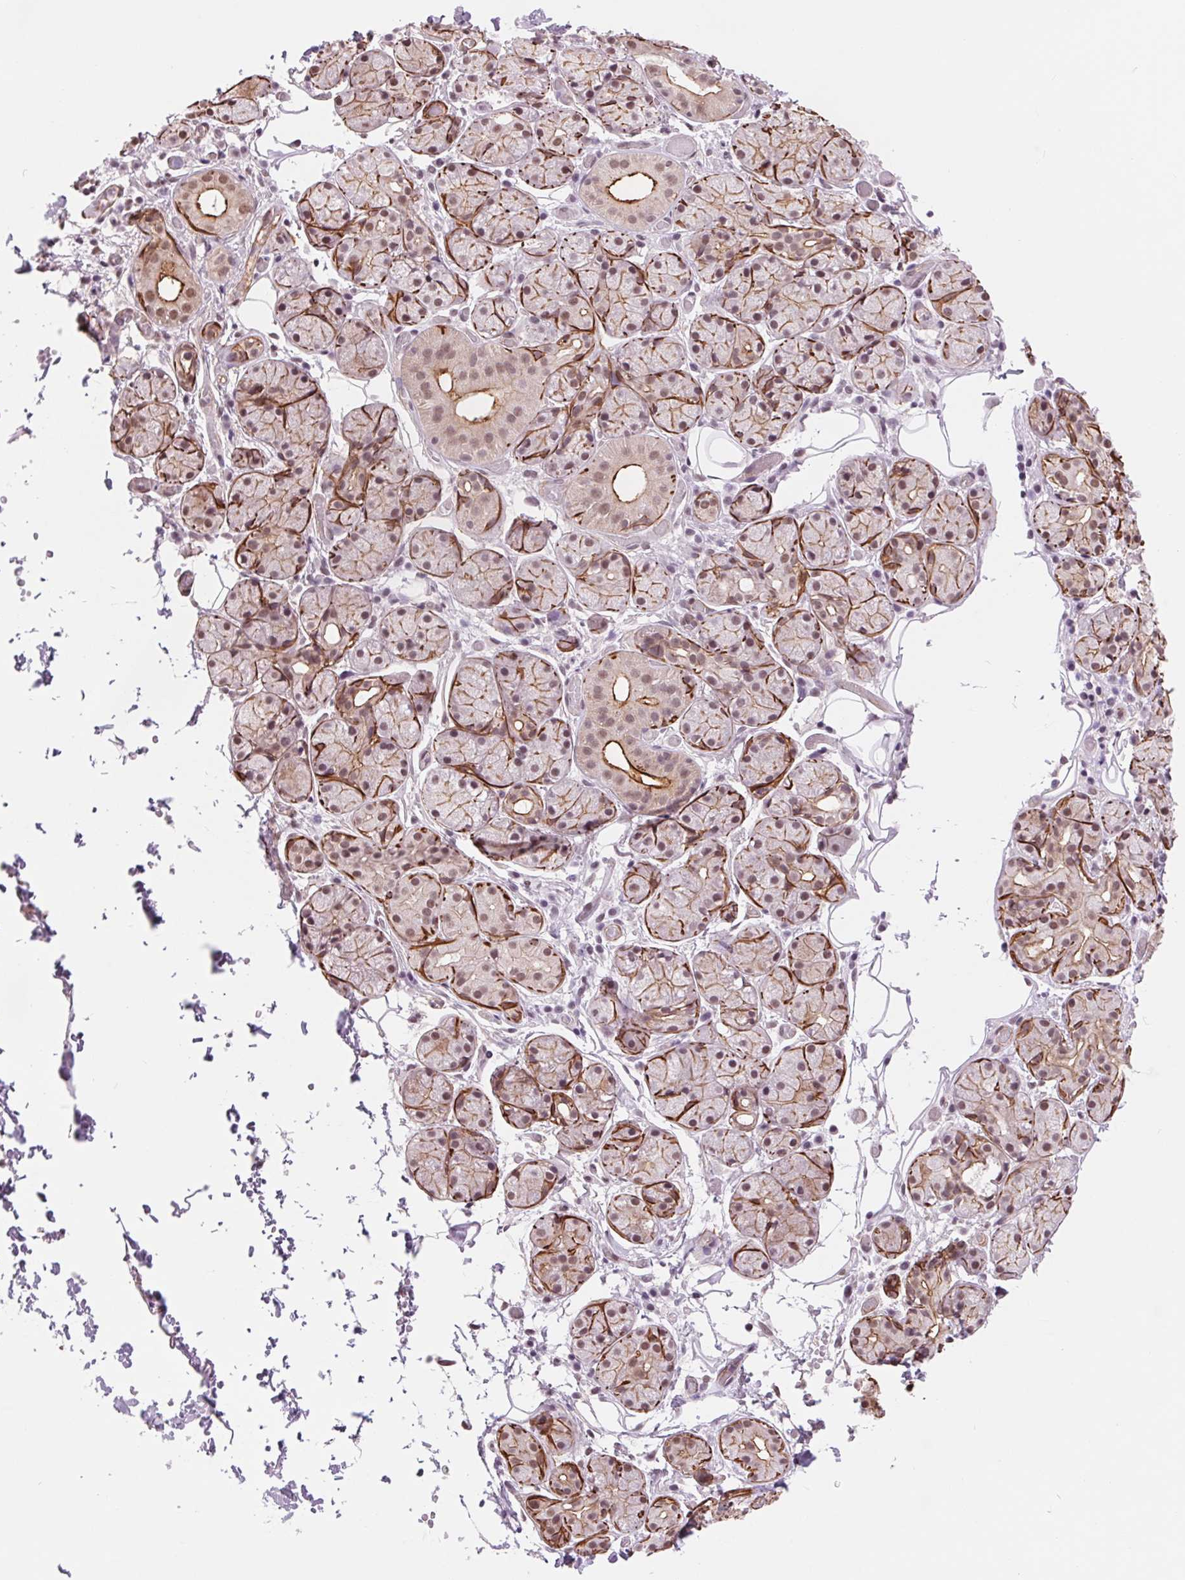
{"staining": {"intensity": "moderate", "quantity": "25%-75%", "location": "cytoplasmic/membranous"}, "tissue": "salivary gland", "cell_type": "Glandular cells", "image_type": "normal", "snomed": [{"axis": "morphology", "description": "Normal tissue, NOS"}, {"axis": "topography", "description": "Salivary gland"}, {"axis": "topography", "description": "Peripheral nerve tissue"}], "caption": "Normal salivary gland shows moderate cytoplasmic/membranous expression in approximately 25%-75% of glandular cells, visualized by immunohistochemistry. The staining was performed using DAB (3,3'-diaminobenzidine) to visualize the protein expression in brown, while the nuclei were stained in blue with hematoxylin (Magnification: 20x).", "gene": "BCAT1", "patient": {"sex": "male", "age": 71}}